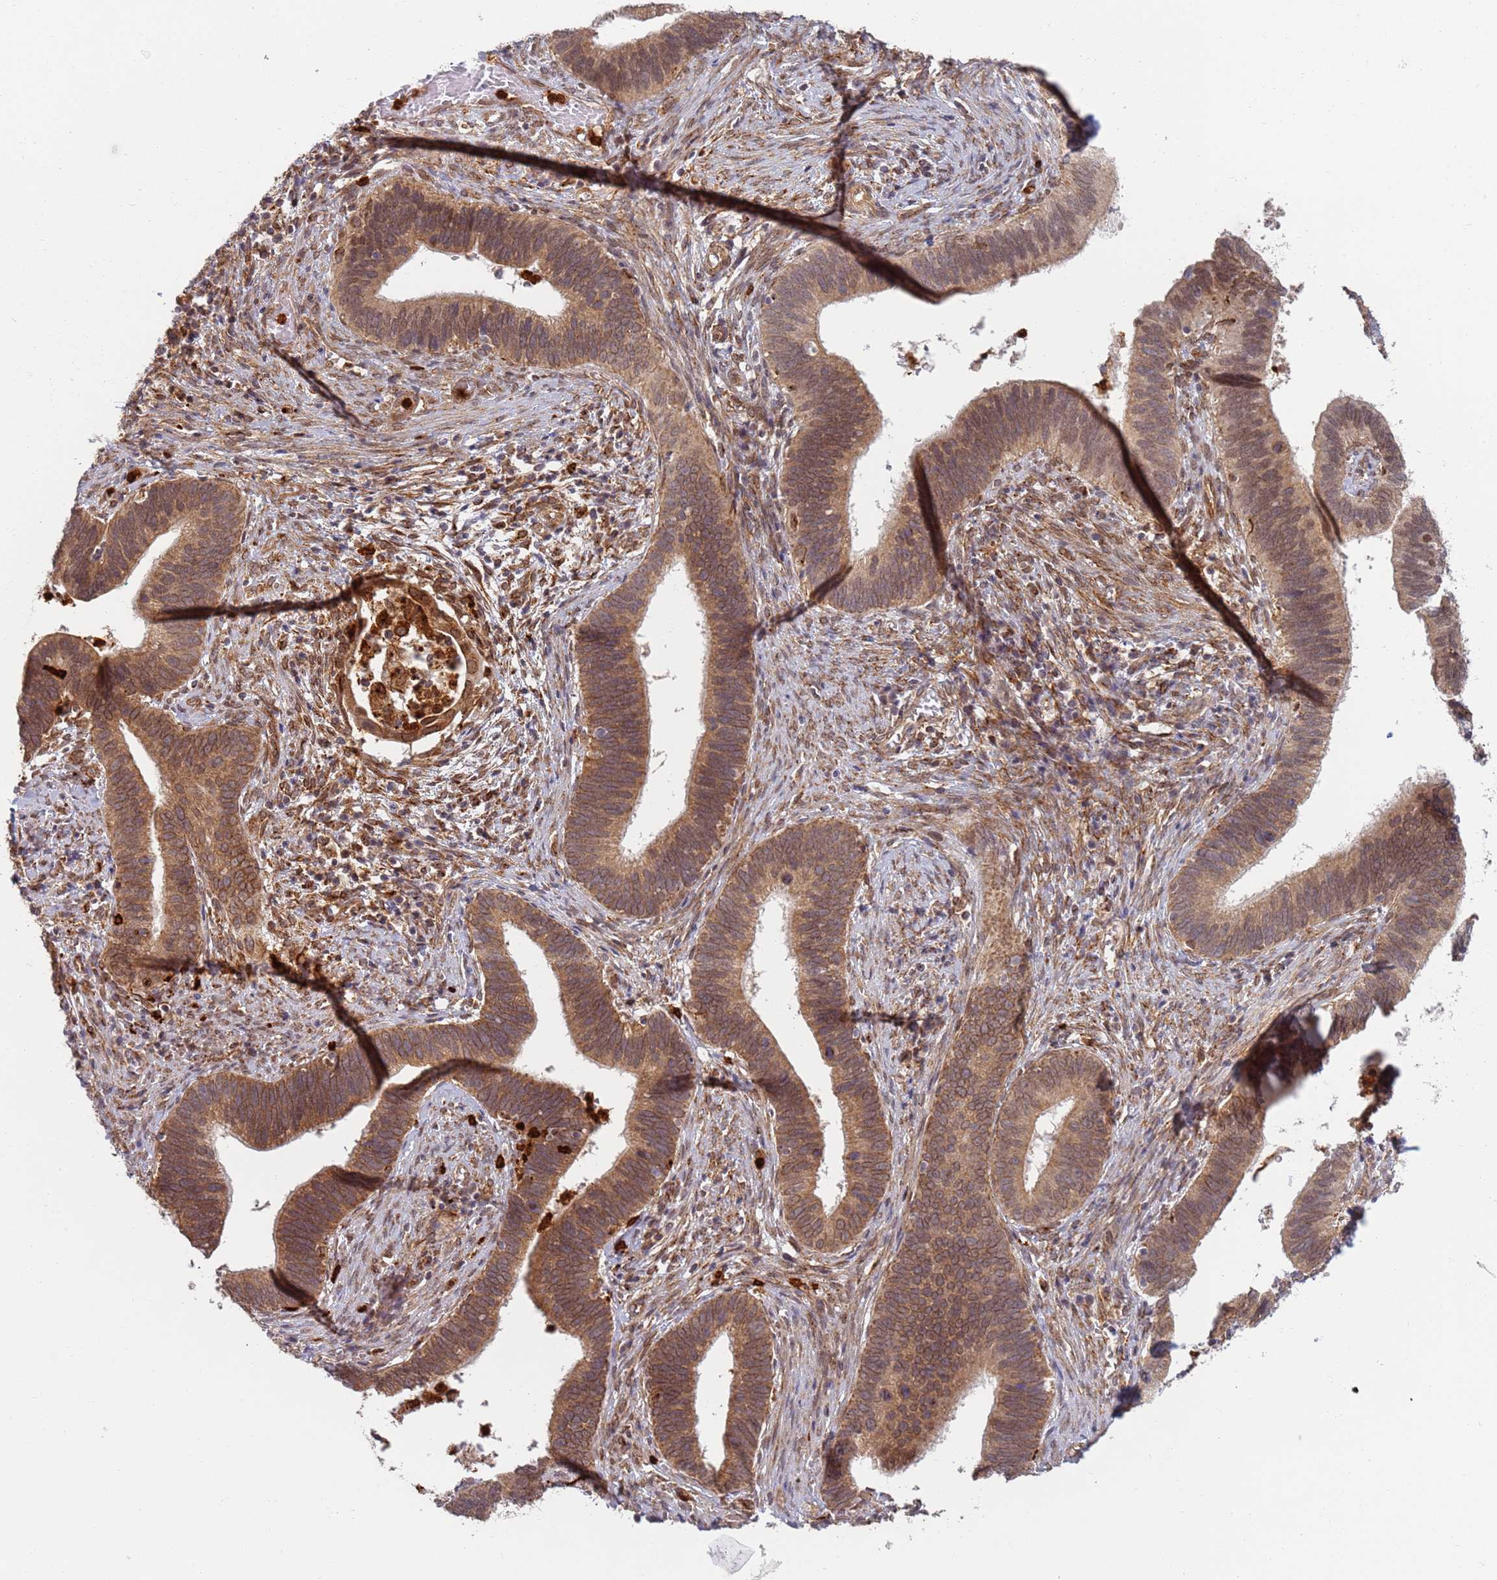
{"staining": {"intensity": "moderate", "quantity": ">75%", "location": "cytoplasmic/membranous,nuclear"}, "tissue": "cervical cancer", "cell_type": "Tumor cells", "image_type": "cancer", "snomed": [{"axis": "morphology", "description": "Adenocarcinoma, NOS"}, {"axis": "topography", "description": "Cervix"}], "caption": "Tumor cells exhibit moderate cytoplasmic/membranous and nuclear expression in approximately >75% of cells in cervical adenocarcinoma. (DAB = brown stain, brightfield microscopy at high magnification).", "gene": "CEP170", "patient": {"sex": "female", "age": 42}}